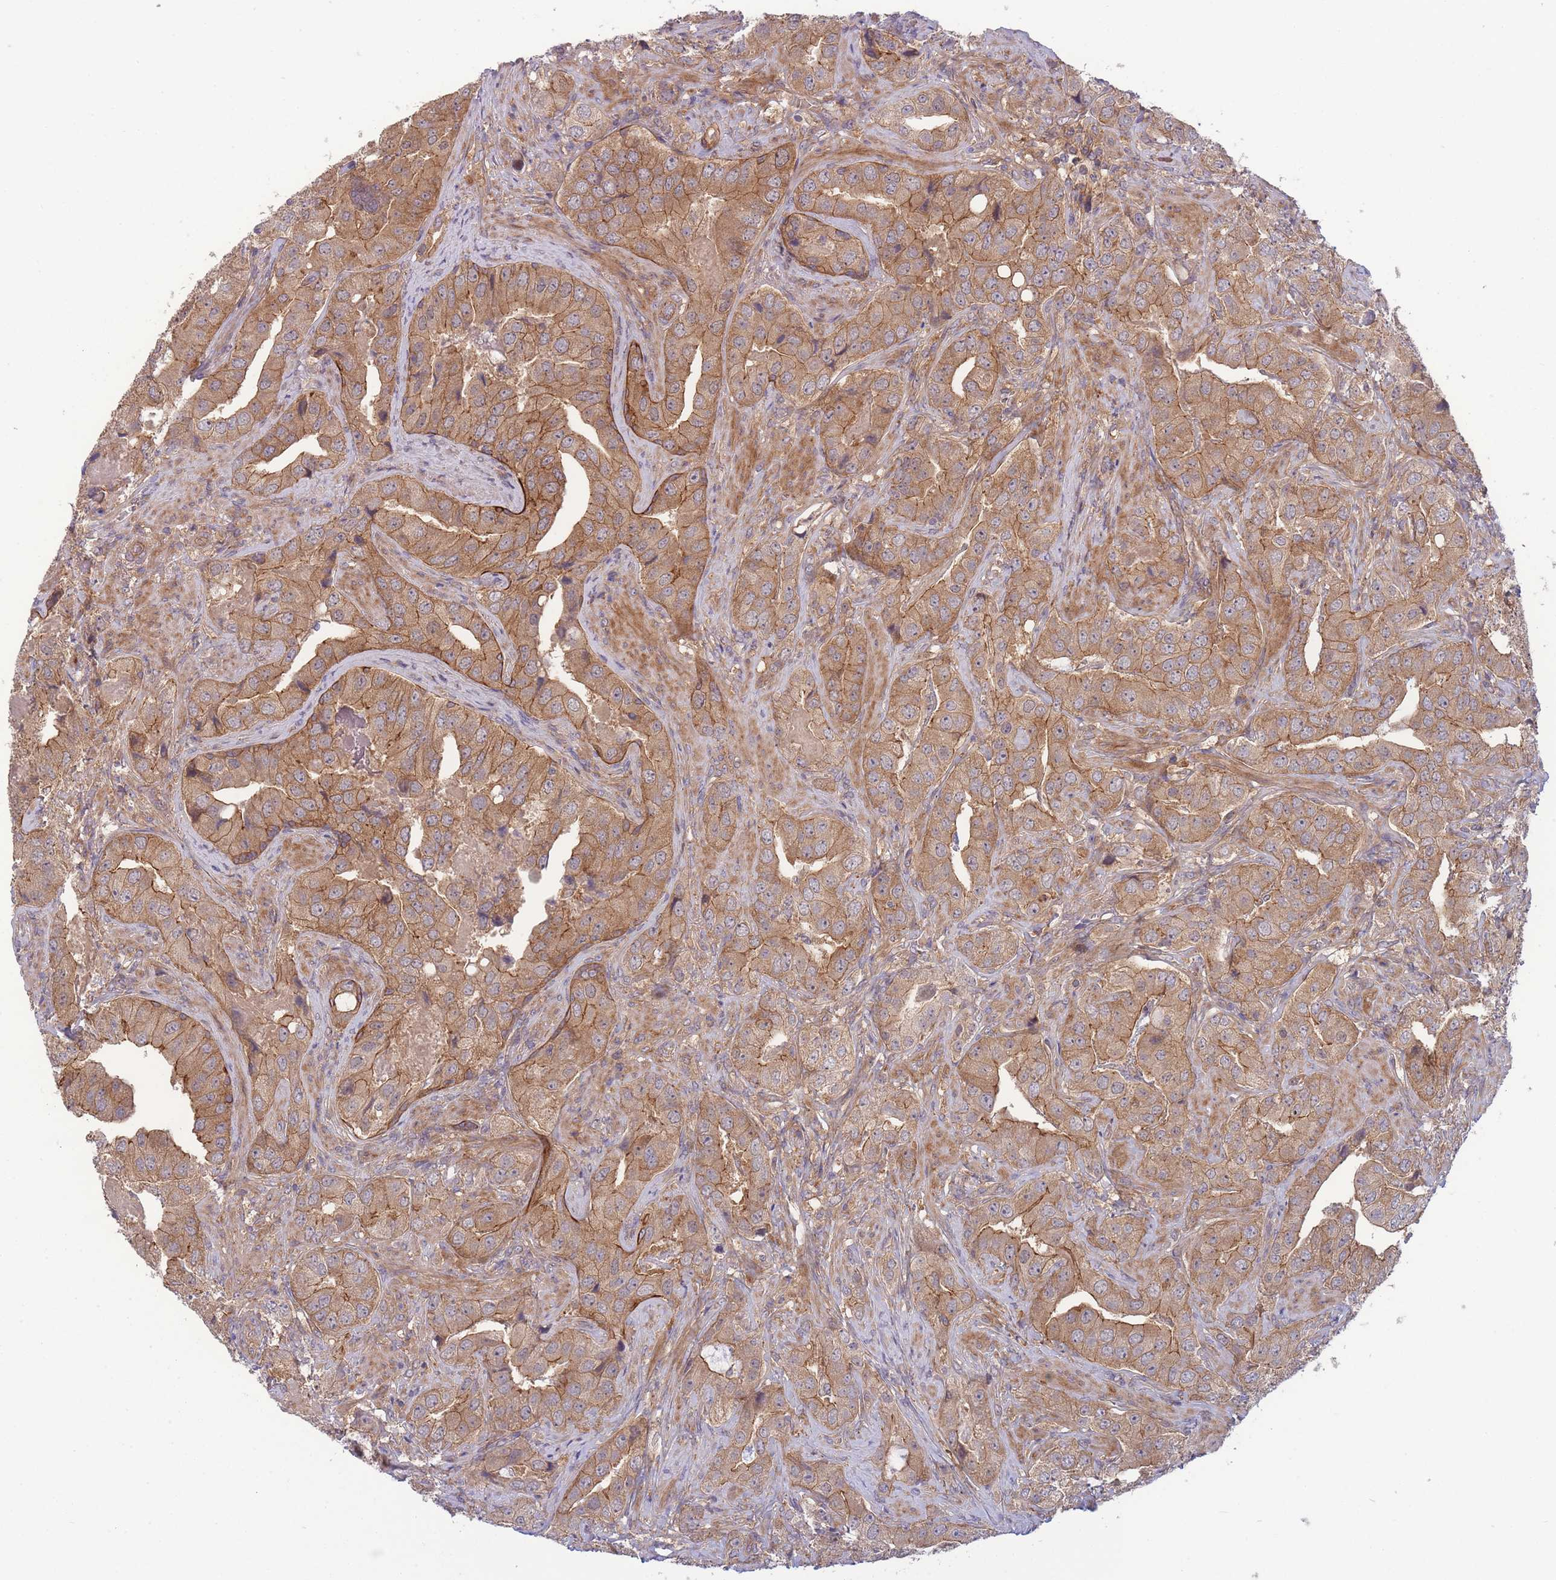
{"staining": {"intensity": "moderate", "quantity": ">75%", "location": "cytoplasmic/membranous"}, "tissue": "prostate cancer", "cell_type": "Tumor cells", "image_type": "cancer", "snomed": [{"axis": "morphology", "description": "Adenocarcinoma, High grade"}, {"axis": "topography", "description": "Prostate"}], "caption": "This micrograph reveals high-grade adenocarcinoma (prostate) stained with immunohistochemistry (IHC) to label a protein in brown. The cytoplasmic/membranous of tumor cells show moderate positivity for the protein. Nuclei are counter-stained blue.", "gene": "PFDN6", "patient": {"sex": "male", "age": 63}}